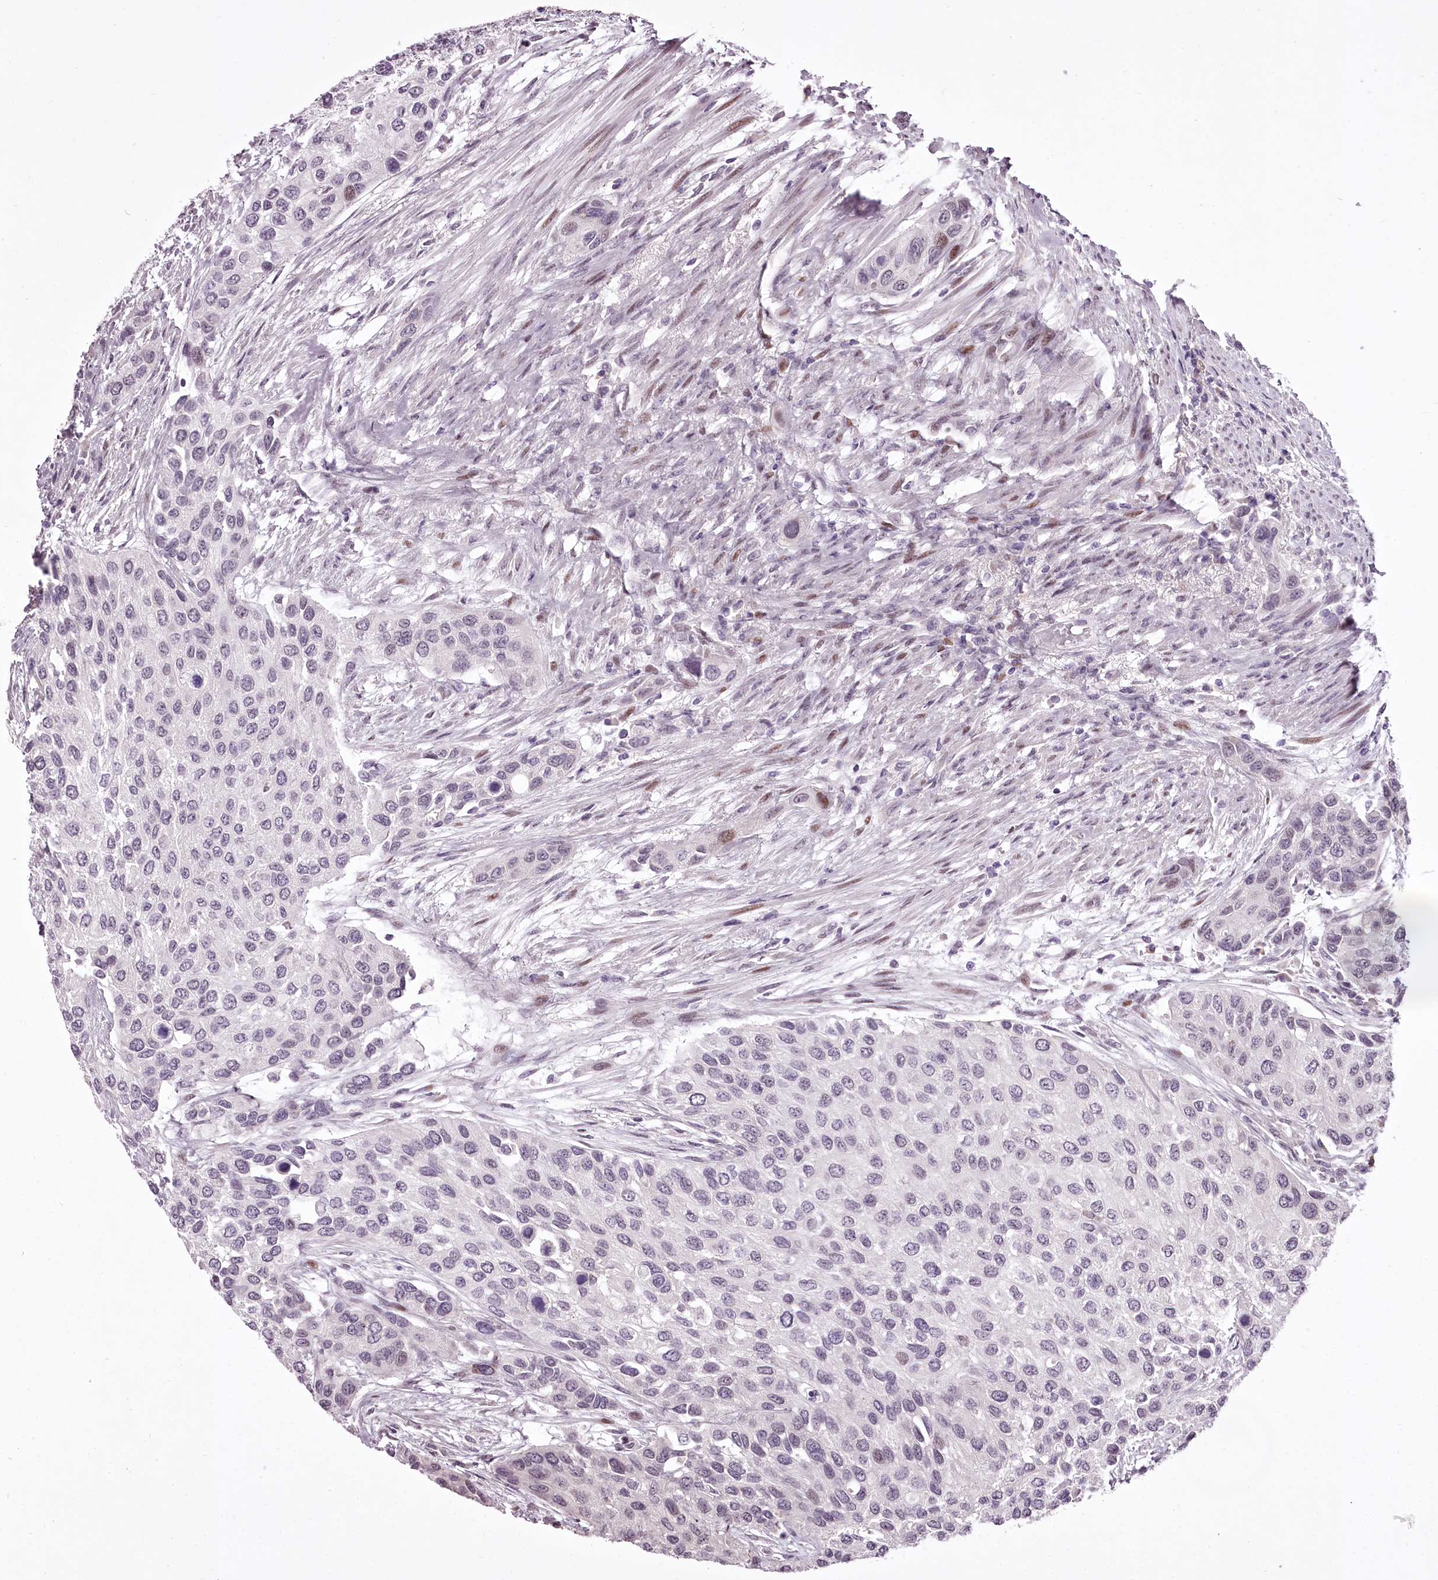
{"staining": {"intensity": "negative", "quantity": "none", "location": "none"}, "tissue": "urothelial cancer", "cell_type": "Tumor cells", "image_type": "cancer", "snomed": [{"axis": "morphology", "description": "Normal tissue, NOS"}, {"axis": "morphology", "description": "Urothelial carcinoma, High grade"}, {"axis": "topography", "description": "Vascular tissue"}, {"axis": "topography", "description": "Urinary bladder"}], "caption": "Immunohistochemical staining of urothelial carcinoma (high-grade) shows no significant expression in tumor cells.", "gene": "C1orf56", "patient": {"sex": "female", "age": 56}}